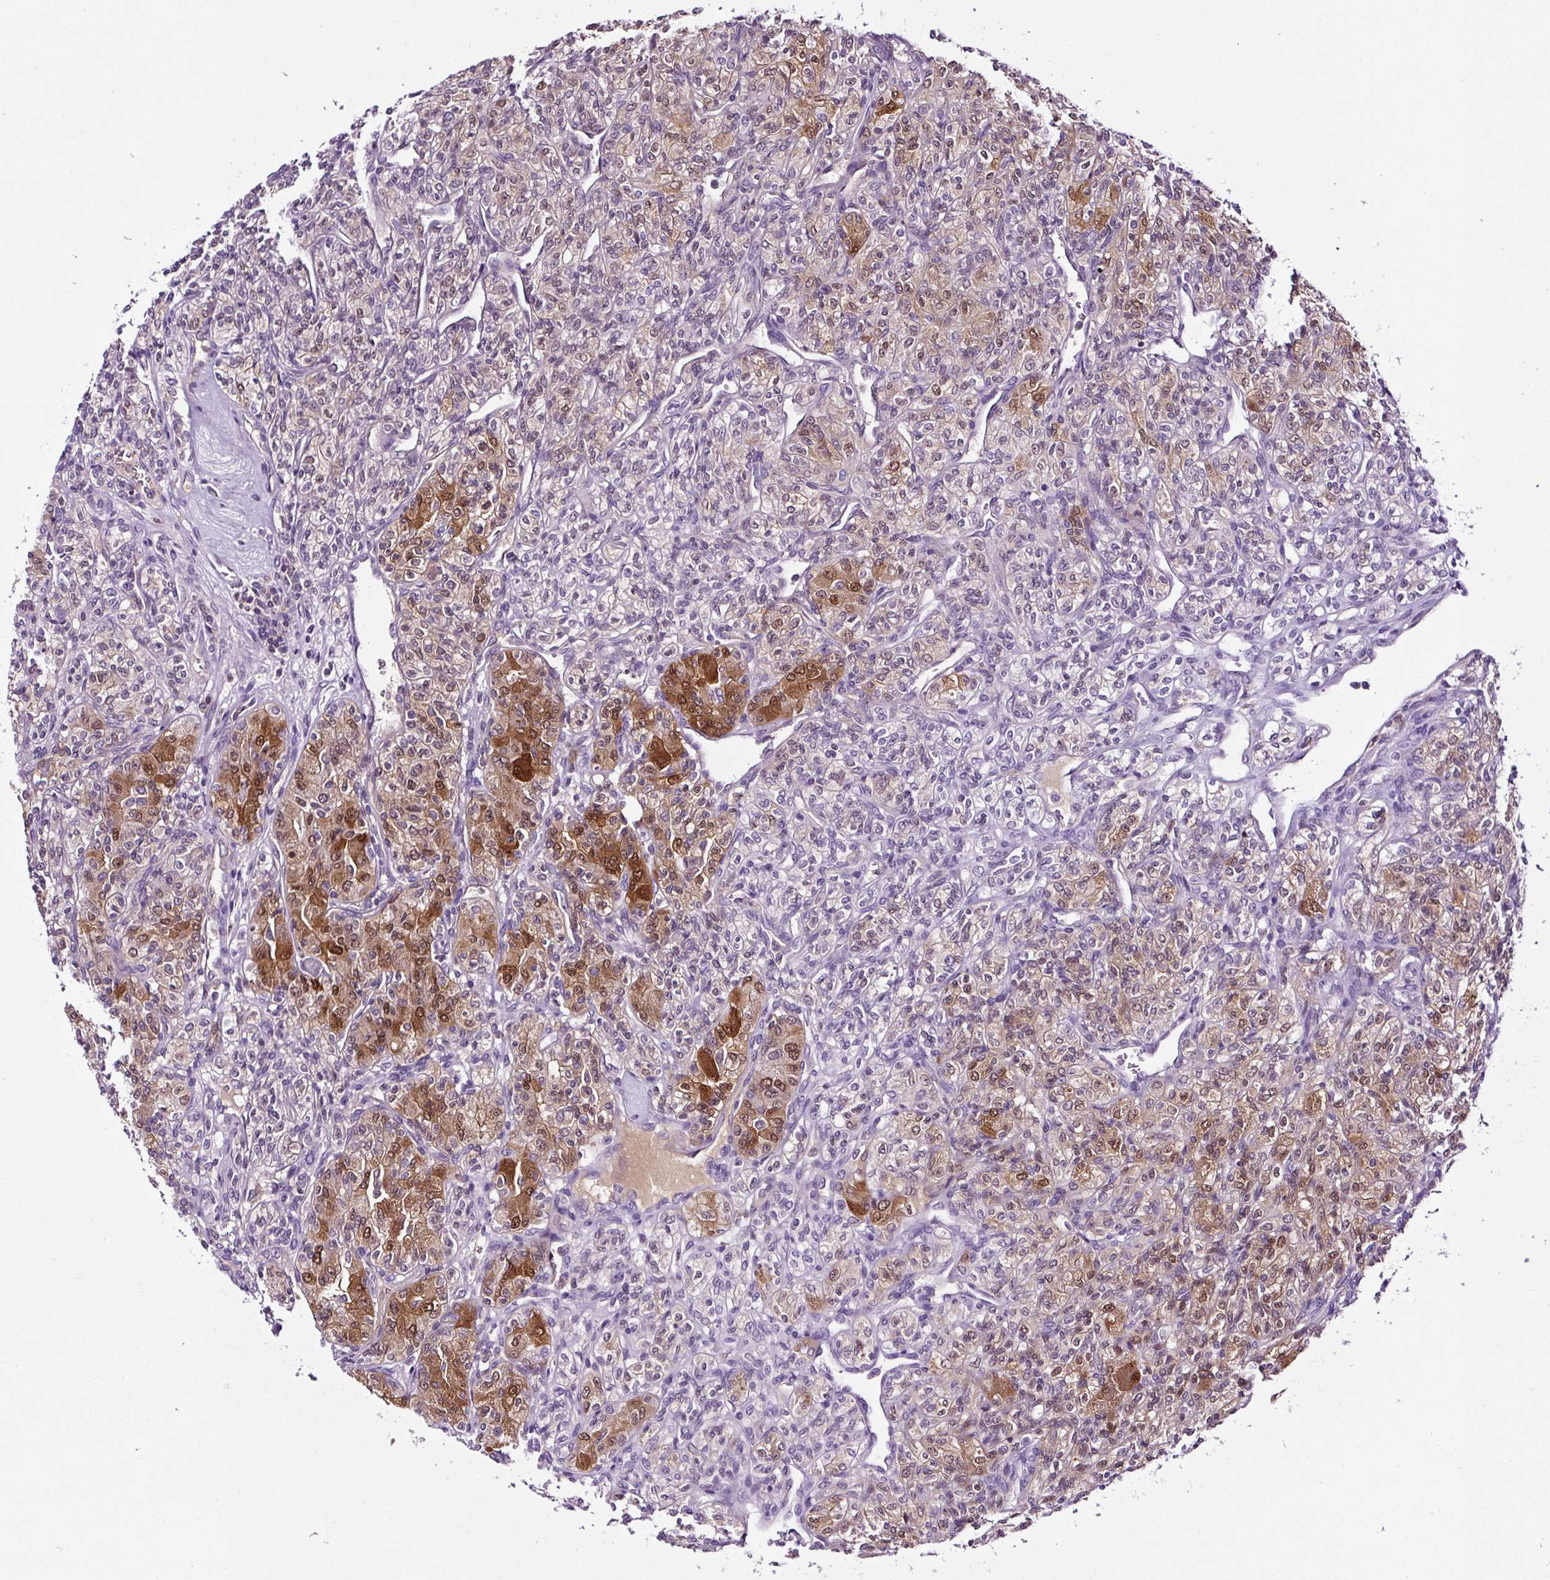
{"staining": {"intensity": "strong", "quantity": "<25%", "location": "cytoplasmic/membranous,nuclear"}, "tissue": "renal cancer", "cell_type": "Tumor cells", "image_type": "cancer", "snomed": [{"axis": "morphology", "description": "Adenocarcinoma, NOS"}, {"axis": "topography", "description": "Kidney"}], "caption": "About <25% of tumor cells in renal cancer demonstrate strong cytoplasmic/membranous and nuclear protein positivity as visualized by brown immunohistochemical staining.", "gene": "TAFA3", "patient": {"sex": "male", "age": 77}}